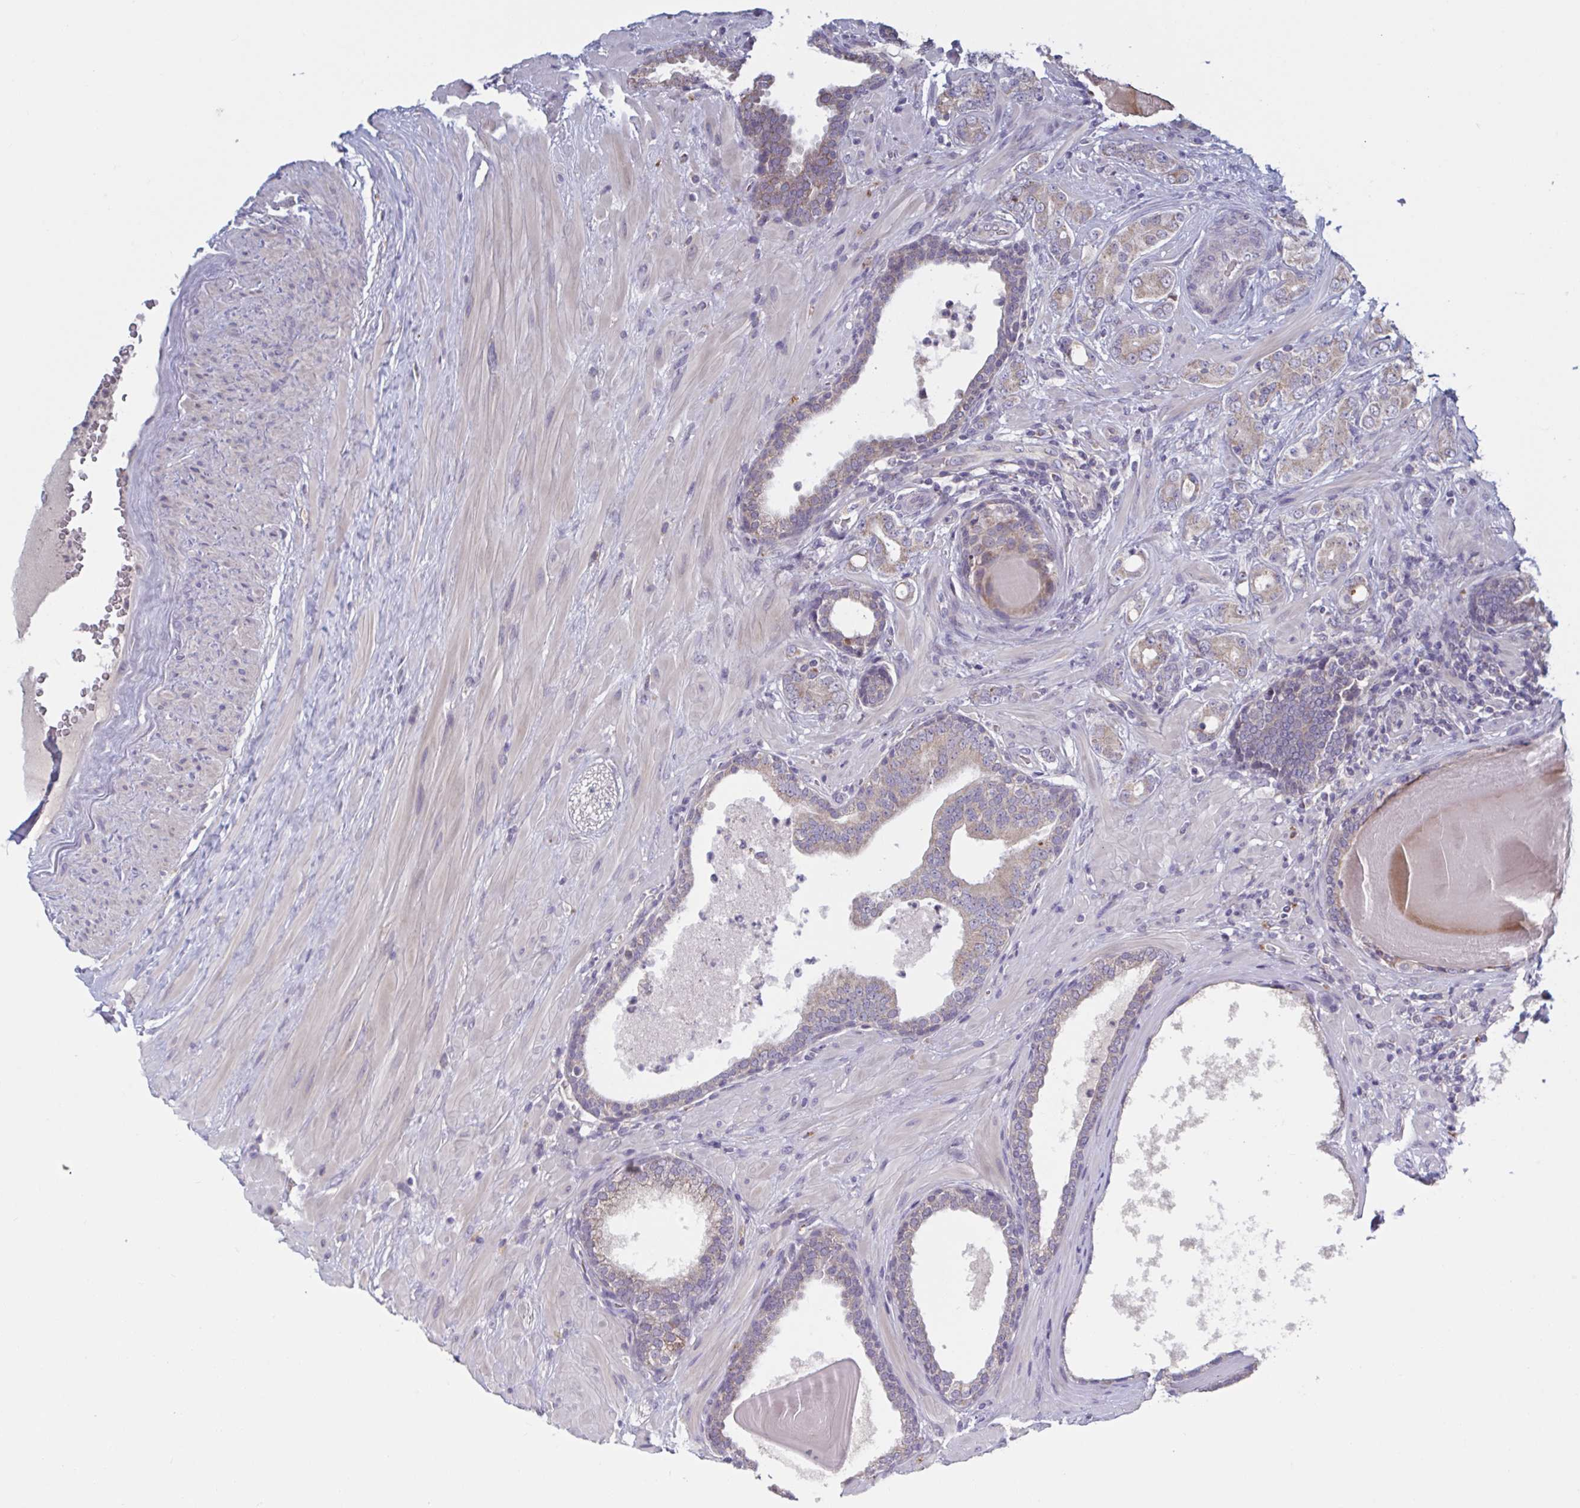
{"staining": {"intensity": "weak", "quantity": "<25%", "location": "cytoplasmic/membranous"}, "tissue": "prostate cancer", "cell_type": "Tumor cells", "image_type": "cancer", "snomed": [{"axis": "morphology", "description": "Adenocarcinoma, High grade"}, {"axis": "topography", "description": "Prostate"}], "caption": "Immunohistochemistry of human high-grade adenocarcinoma (prostate) shows no staining in tumor cells.", "gene": "CD1E", "patient": {"sex": "male", "age": 62}}